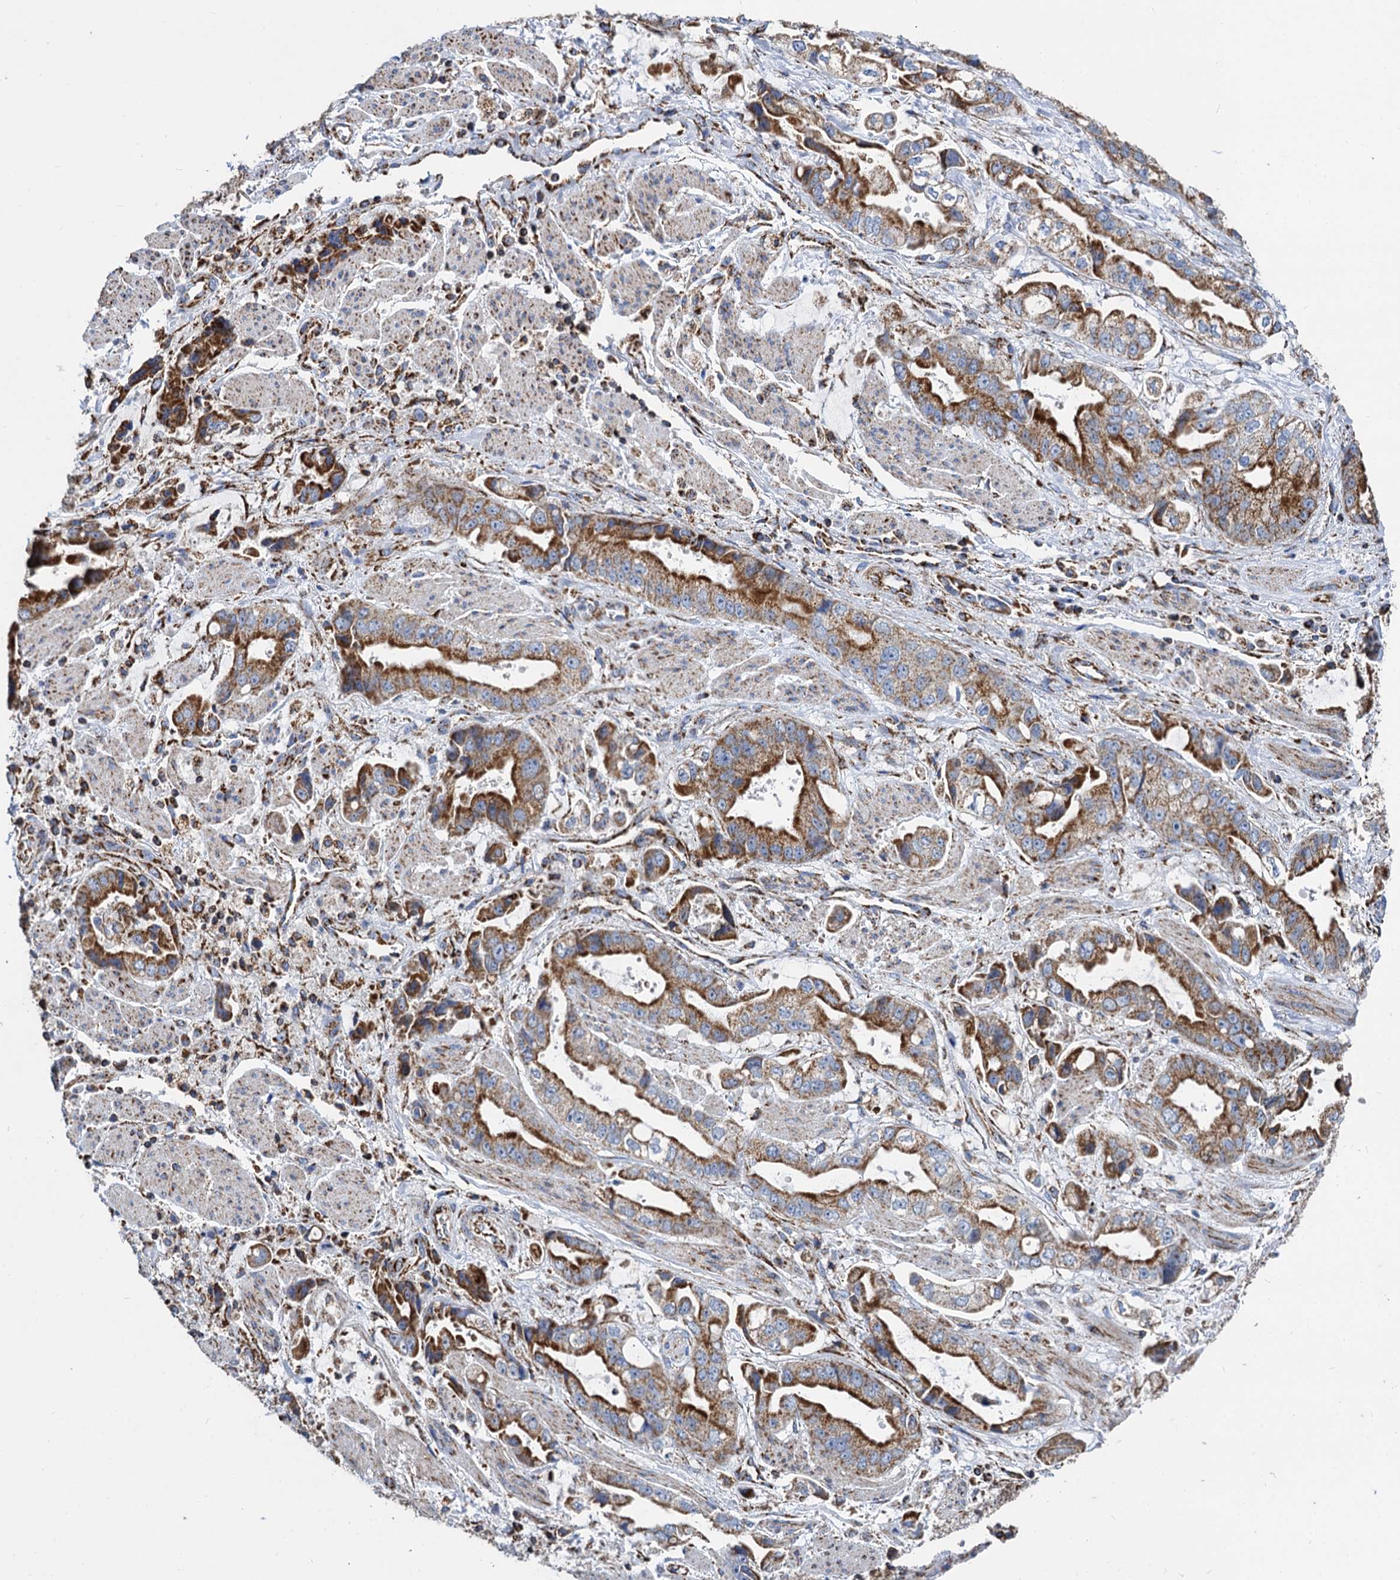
{"staining": {"intensity": "moderate", "quantity": ">75%", "location": "cytoplasmic/membranous"}, "tissue": "stomach cancer", "cell_type": "Tumor cells", "image_type": "cancer", "snomed": [{"axis": "morphology", "description": "Adenocarcinoma, NOS"}, {"axis": "topography", "description": "Stomach"}], "caption": "High-power microscopy captured an immunohistochemistry photomicrograph of stomach cancer (adenocarcinoma), revealing moderate cytoplasmic/membranous positivity in about >75% of tumor cells. The staining is performed using DAB brown chromogen to label protein expression. The nuclei are counter-stained blue using hematoxylin.", "gene": "TIMM10", "patient": {"sex": "male", "age": 62}}